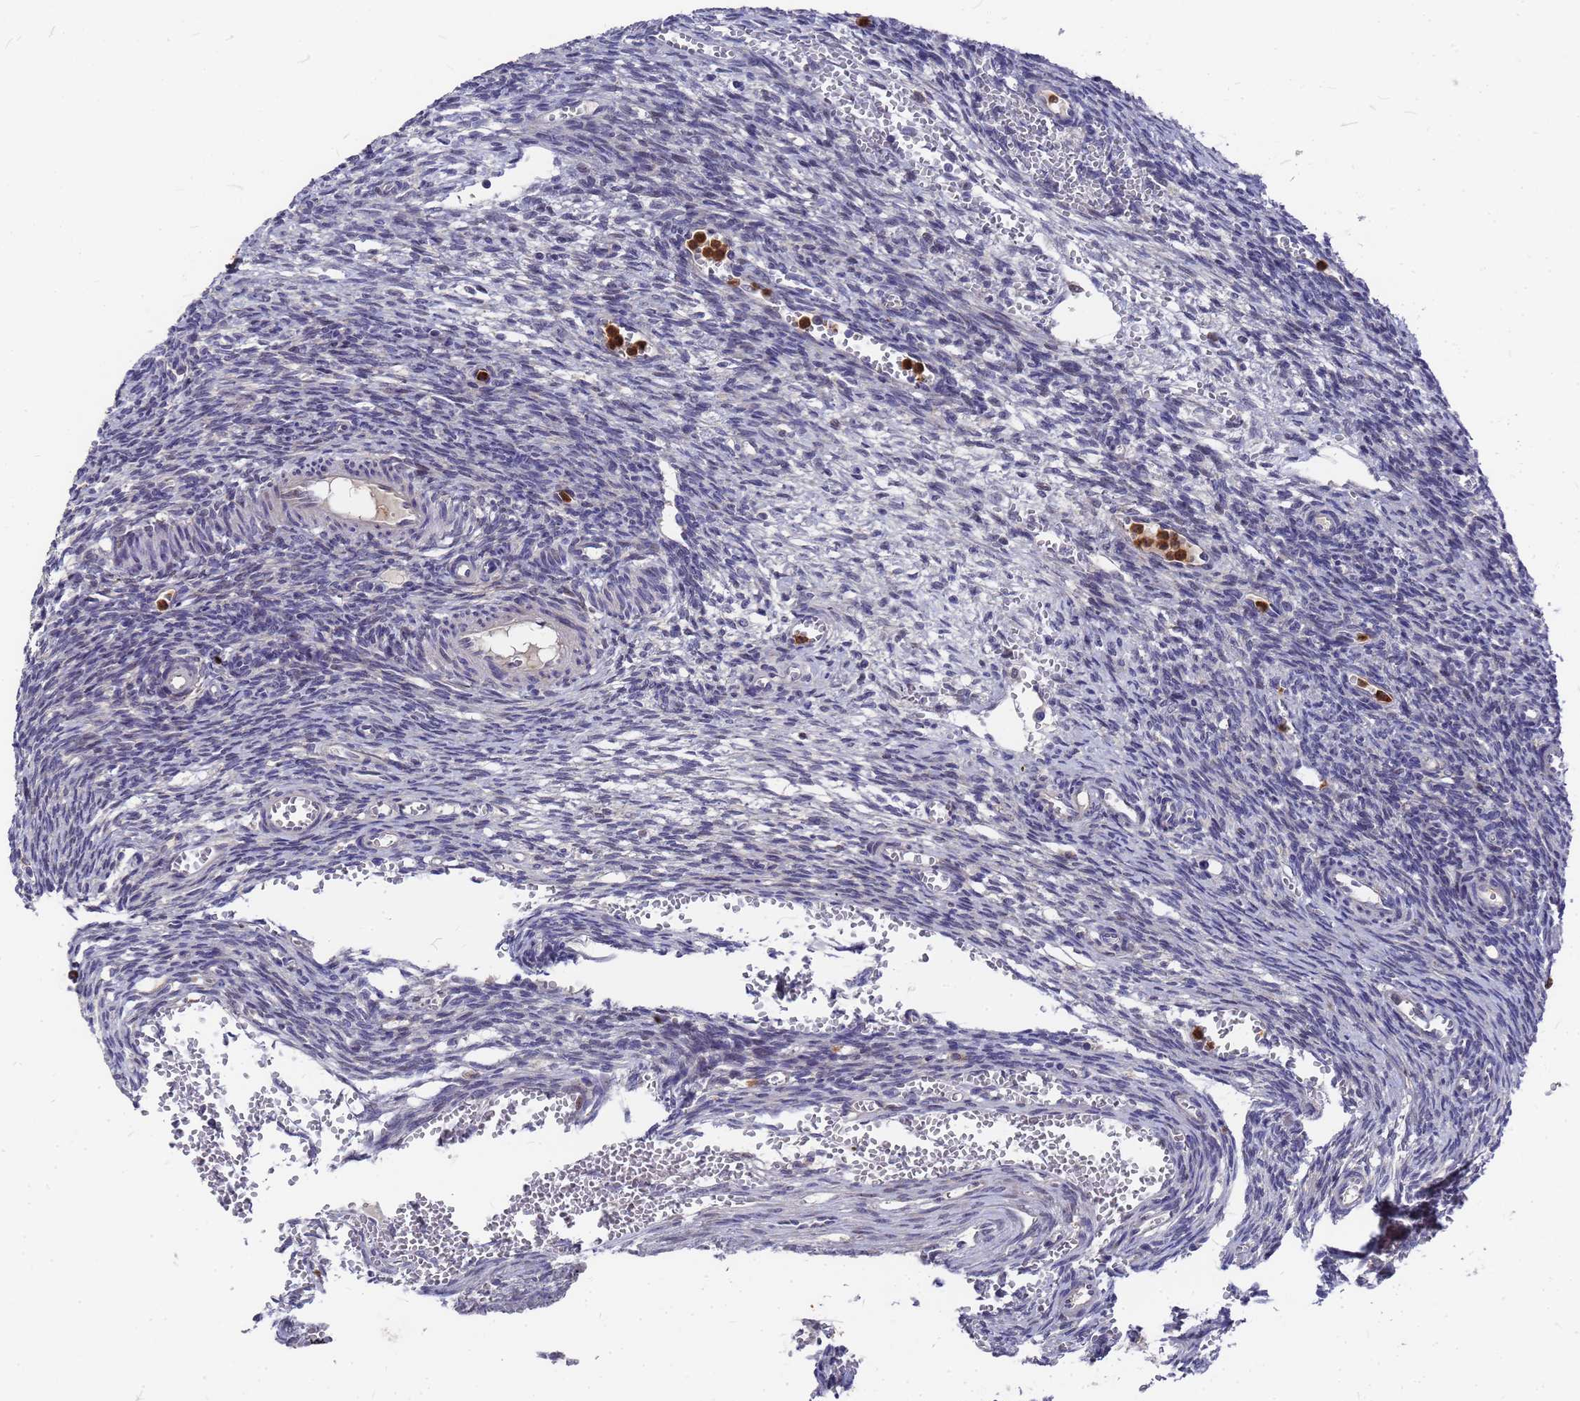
{"staining": {"intensity": "negative", "quantity": "none", "location": "none"}, "tissue": "ovary", "cell_type": "Follicle cells", "image_type": "normal", "snomed": [{"axis": "morphology", "description": "Normal tissue, NOS"}, {"axis": "topography", "description": "Ovary"}], "caption": "Follicle cells show no significant protein expression in benign ovary. (DAB IHC visualized using brightfield microscopy, high magnification).", "gene": "ZNF717", "patient": {"sex": "female", "age": 39}}